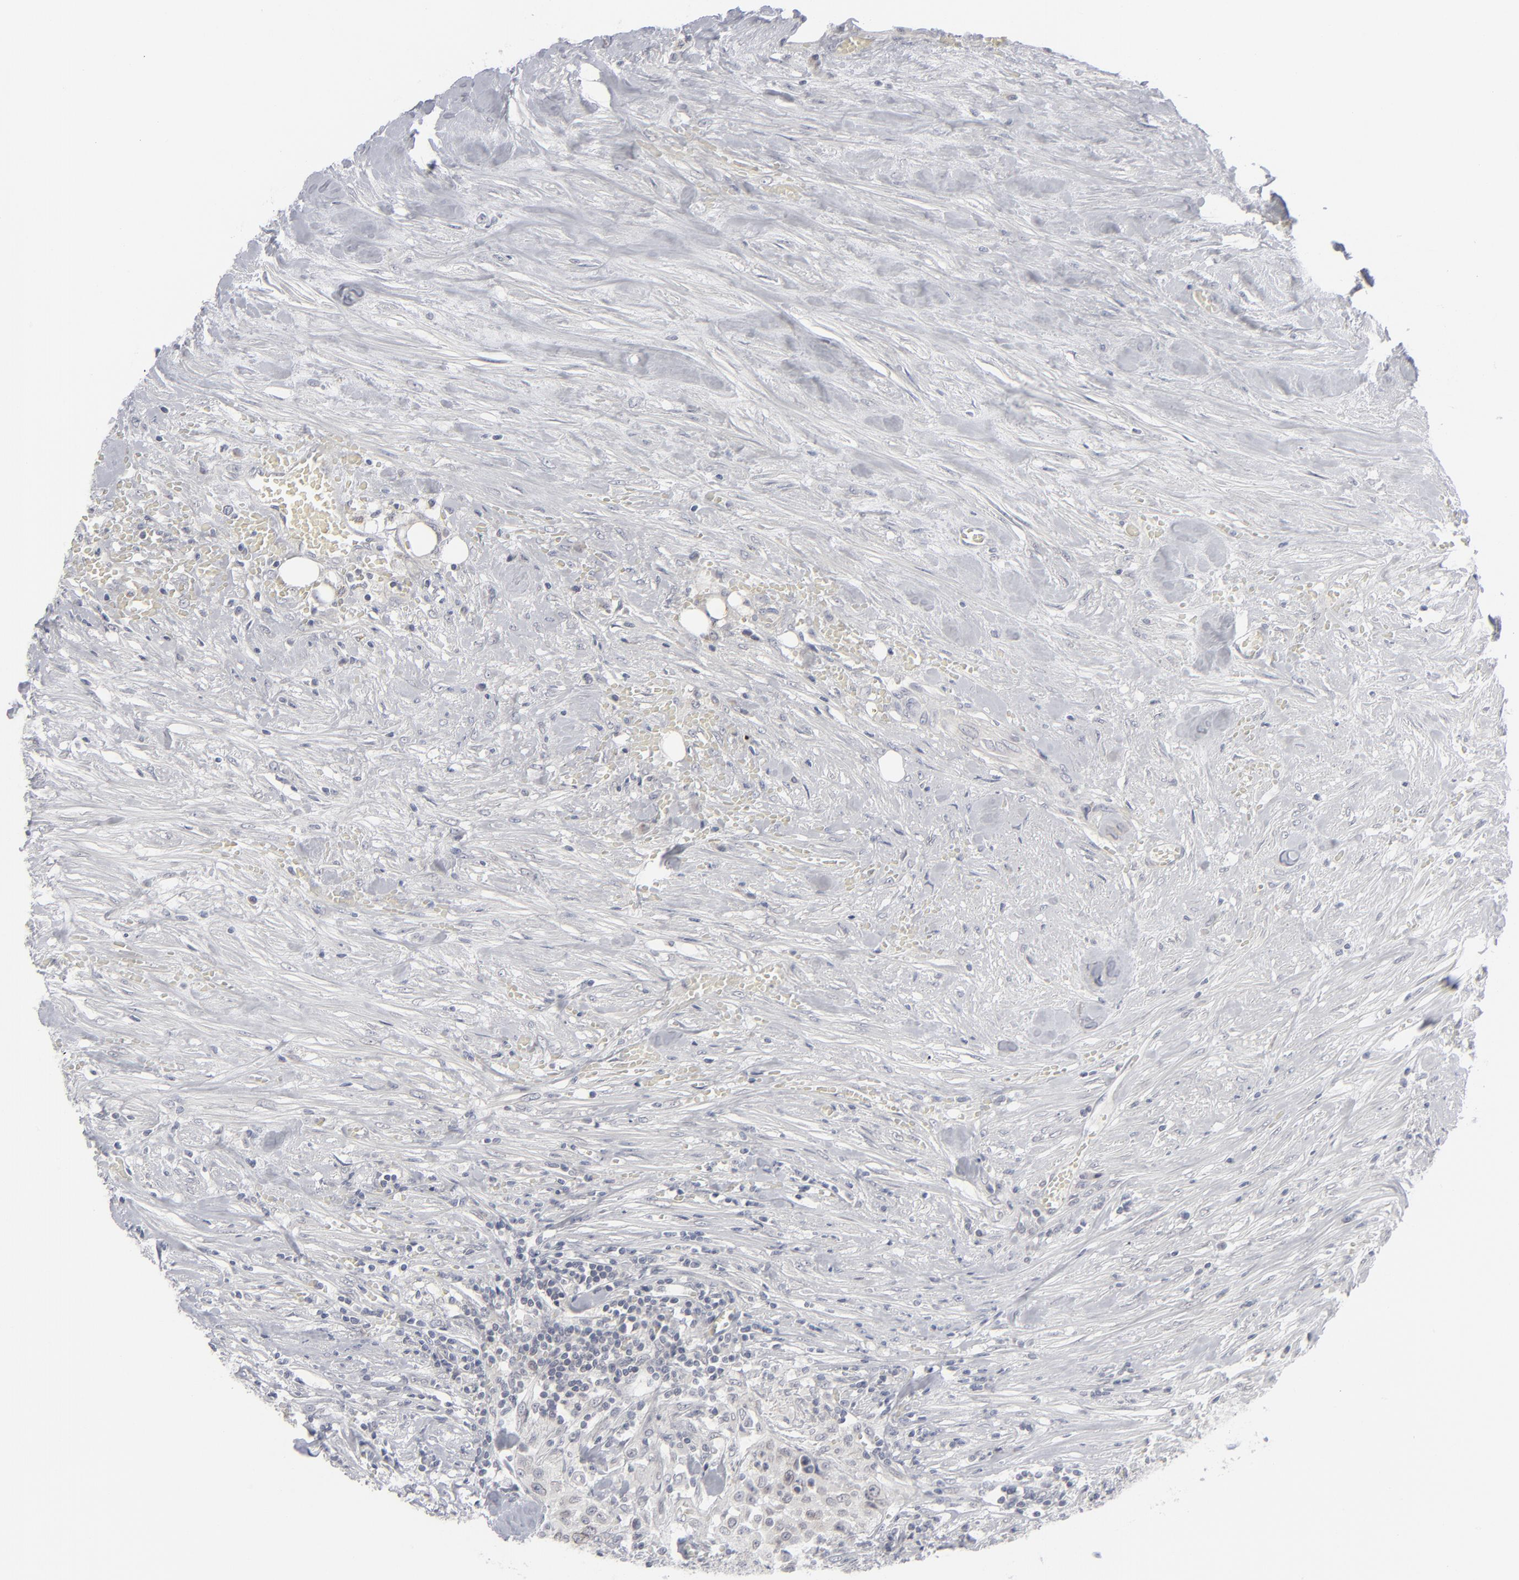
{"staining": {"intensity": "negative", "quantity": "none", "location": "none"}, "tissue": "urothelial cancer", "cell_type": "Tumor cells", "image_type": "cancer", "snomed": [{"axis": "morphology", "description": "Urothelial carcinoma, High grade"}, {"axis": "topography", "description": "Urinary bladder"}], "caption": "Immunohistochemistry photomicrograph of neoplastic tissue: human high-grade urothelial carcinoma stained with DAB shows no significant protein staining in tumor cells.", "gene": "NUP88", "patient": {"sex": "male", "age": 74}}